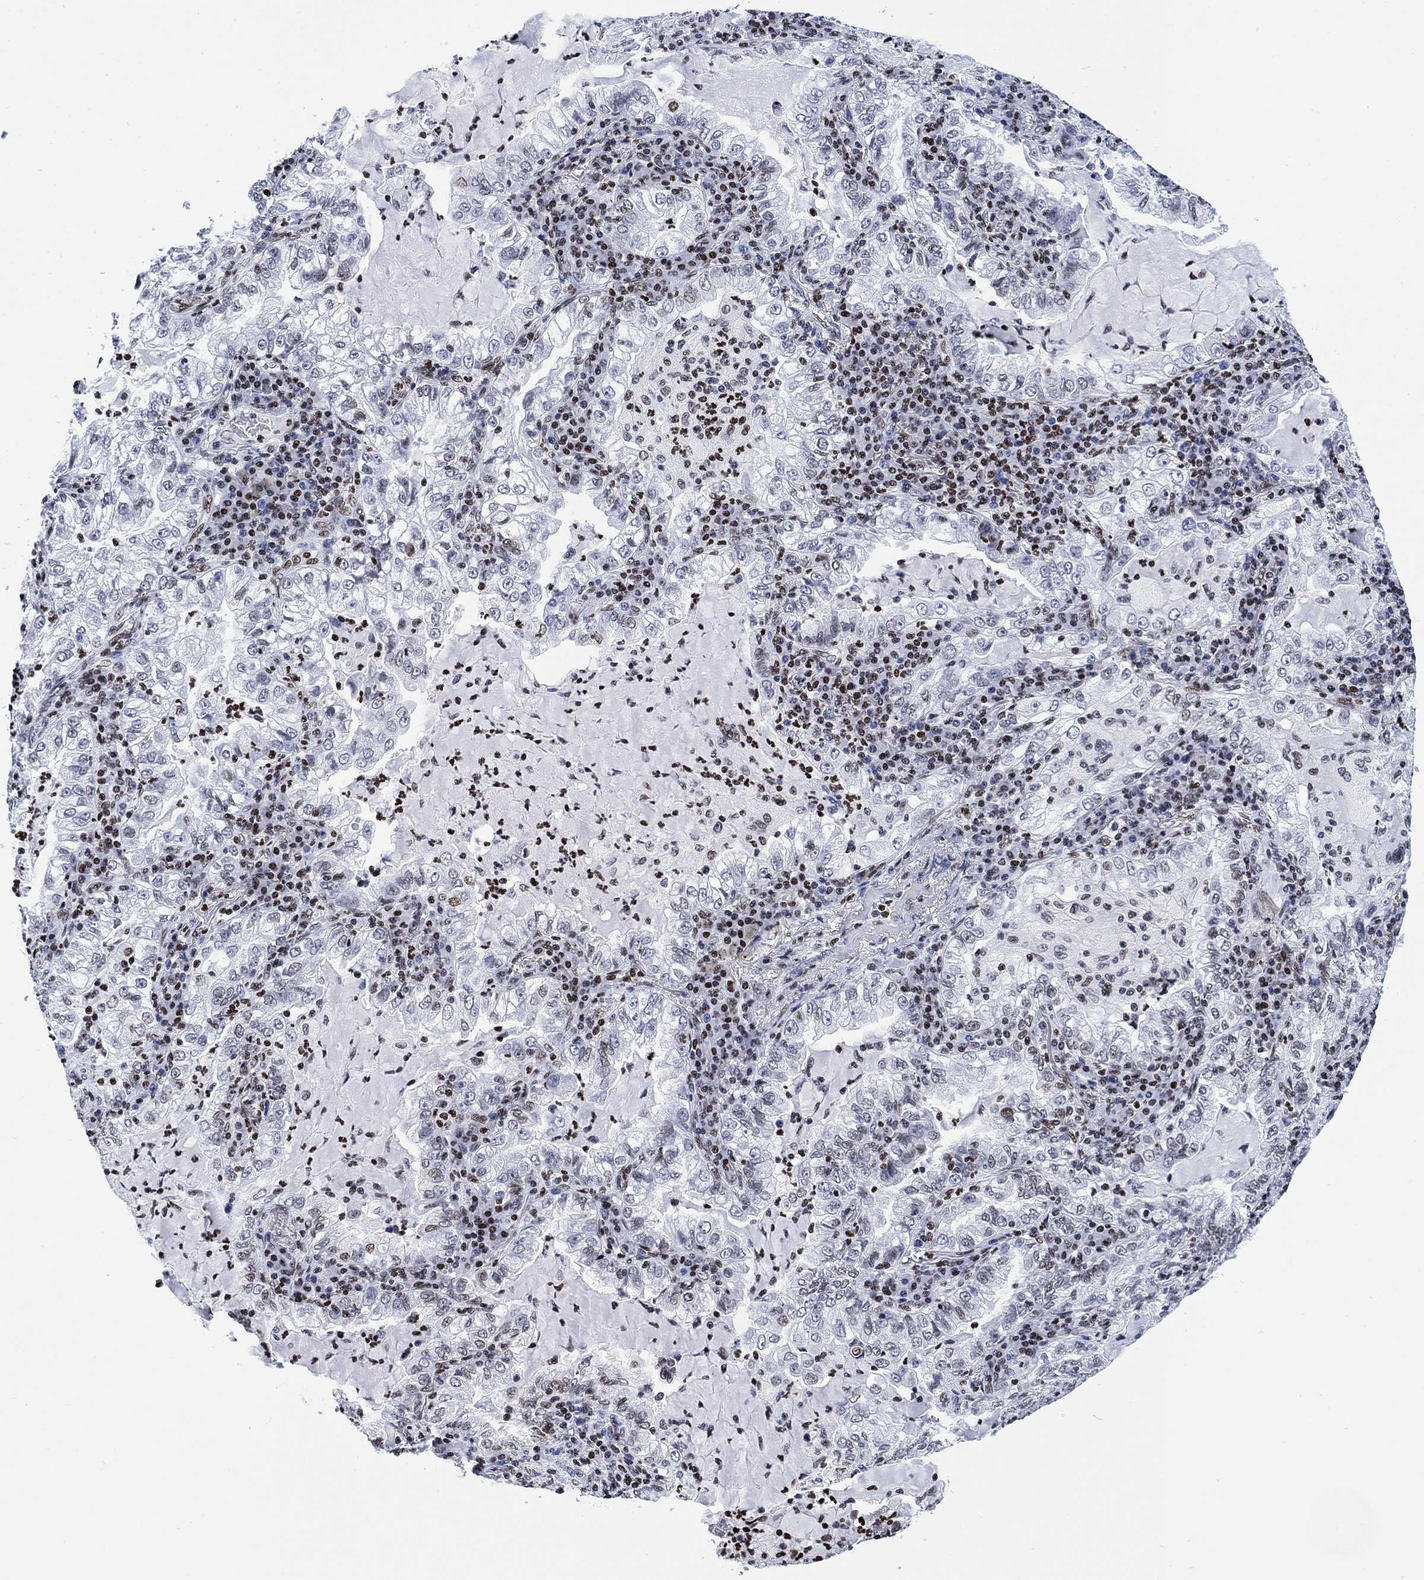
{"staining": {"intensity": "negative", "quantity": "none", "location": "none"}, "tissue": "lung cancer", "cell_type": "Tumor cells", "image_type": "cancer", "snomed": [{"axis": "morphology", "description": "Adenocarcinoma, NOS"}, {"axis": "topography", "description": "Lung"}], "caption": "Immunohistochemistry (IHC) micrograph of neoplastic tissue: human adenocarcinoma (lung) stained with DAB (3,3'-diaminobenzidine) demonstrates no significant protein staining in tumor cells.", "gene": "H1-10", "patient": {"sex": "female", "age": 73}}